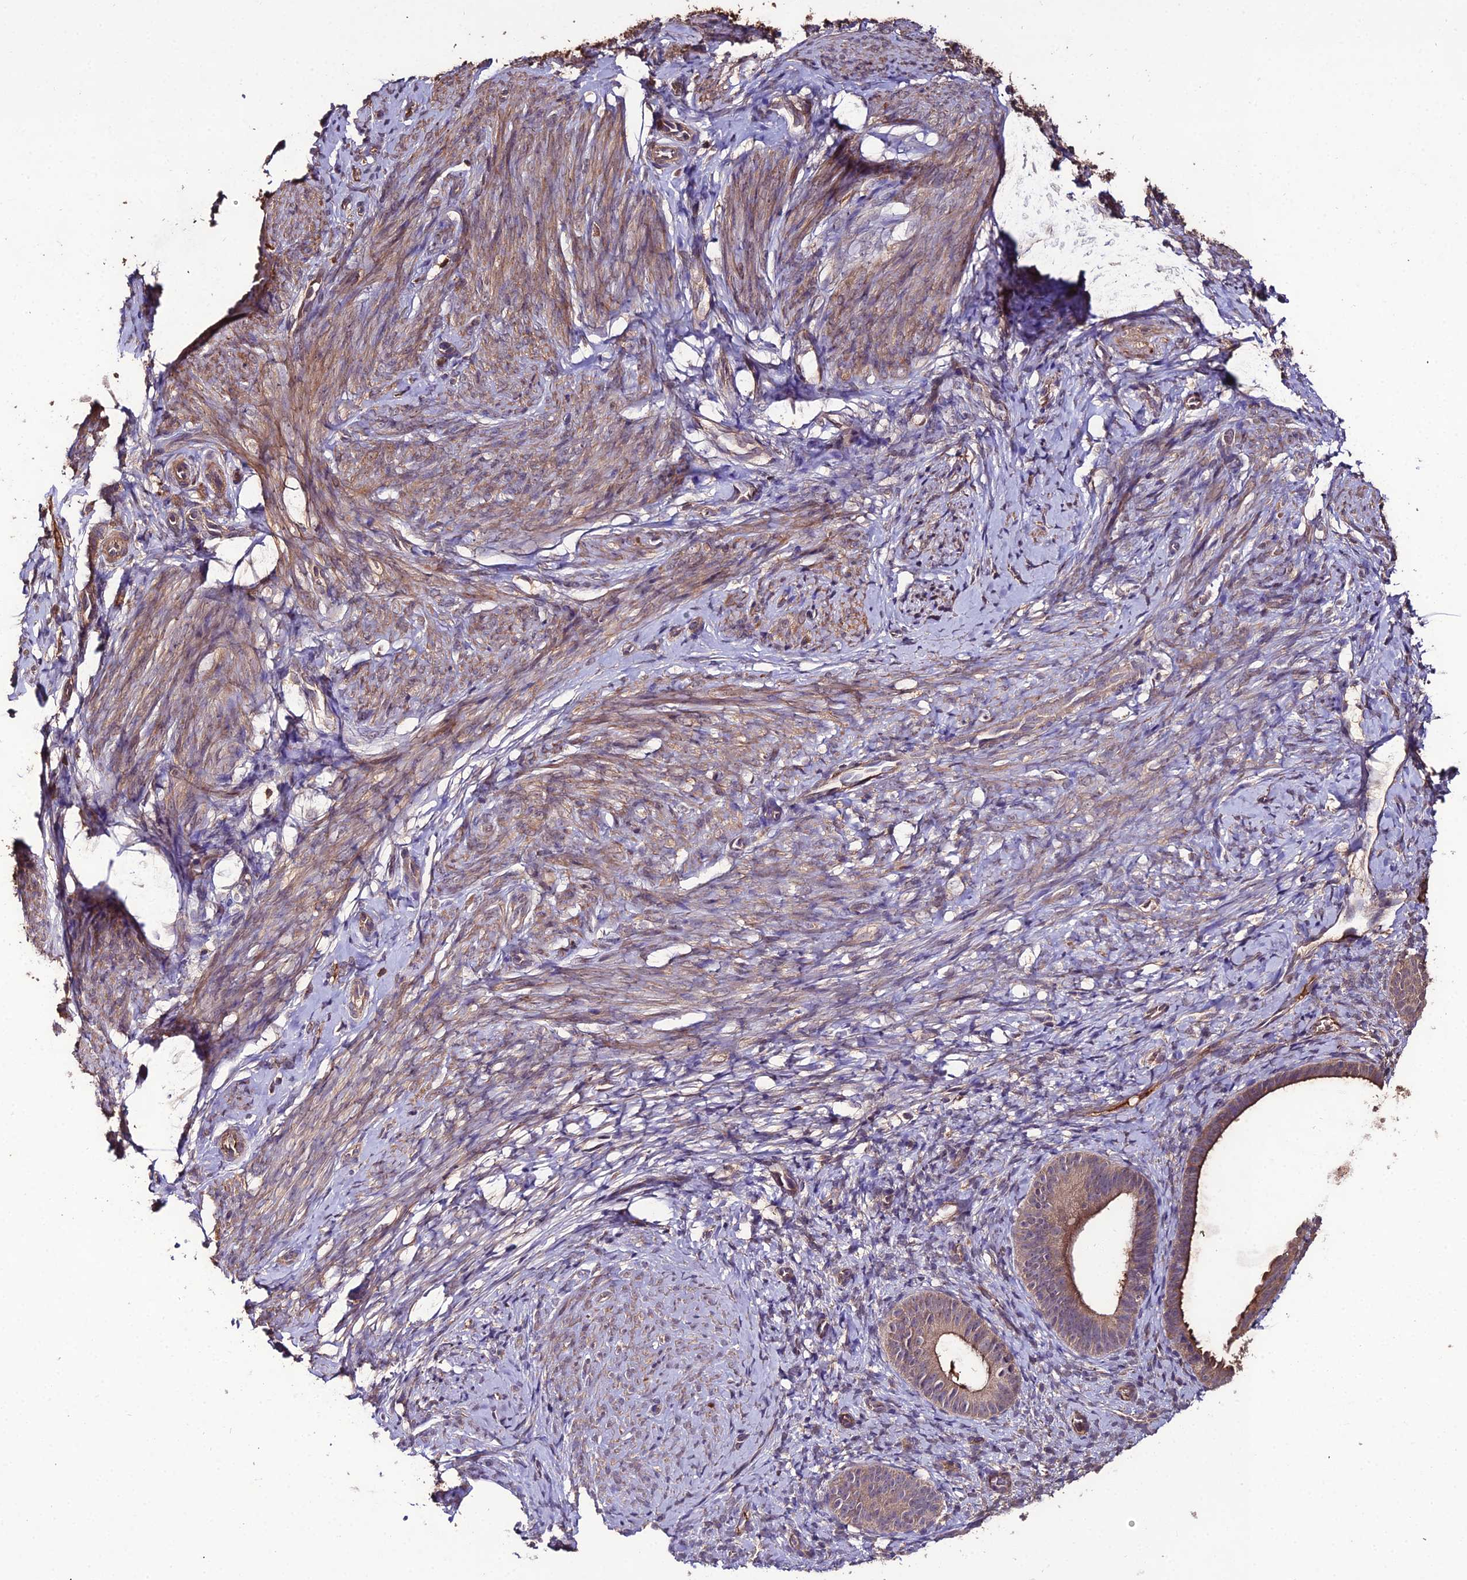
{"staining": {"intensity": "weak", "quantity": "<25%", "location": "cytoplasmic/membranous"}, "tissue": "endometrium", "cell_type": "Cells in endometrial stroma", "image_type": "normal", "snomed": [{"axis": "morphology", "description": "Normal tissue, NOS"}, {"axis": "topography", "description": "Endometrium"}], "caption": "Human endometrium stained for a protein using immunohistochemistry (IHC) exhibits no staining in cells in endometrial stroma.", "gene": "KCTD16", "patient": {"sex": "female", "age": 65}}